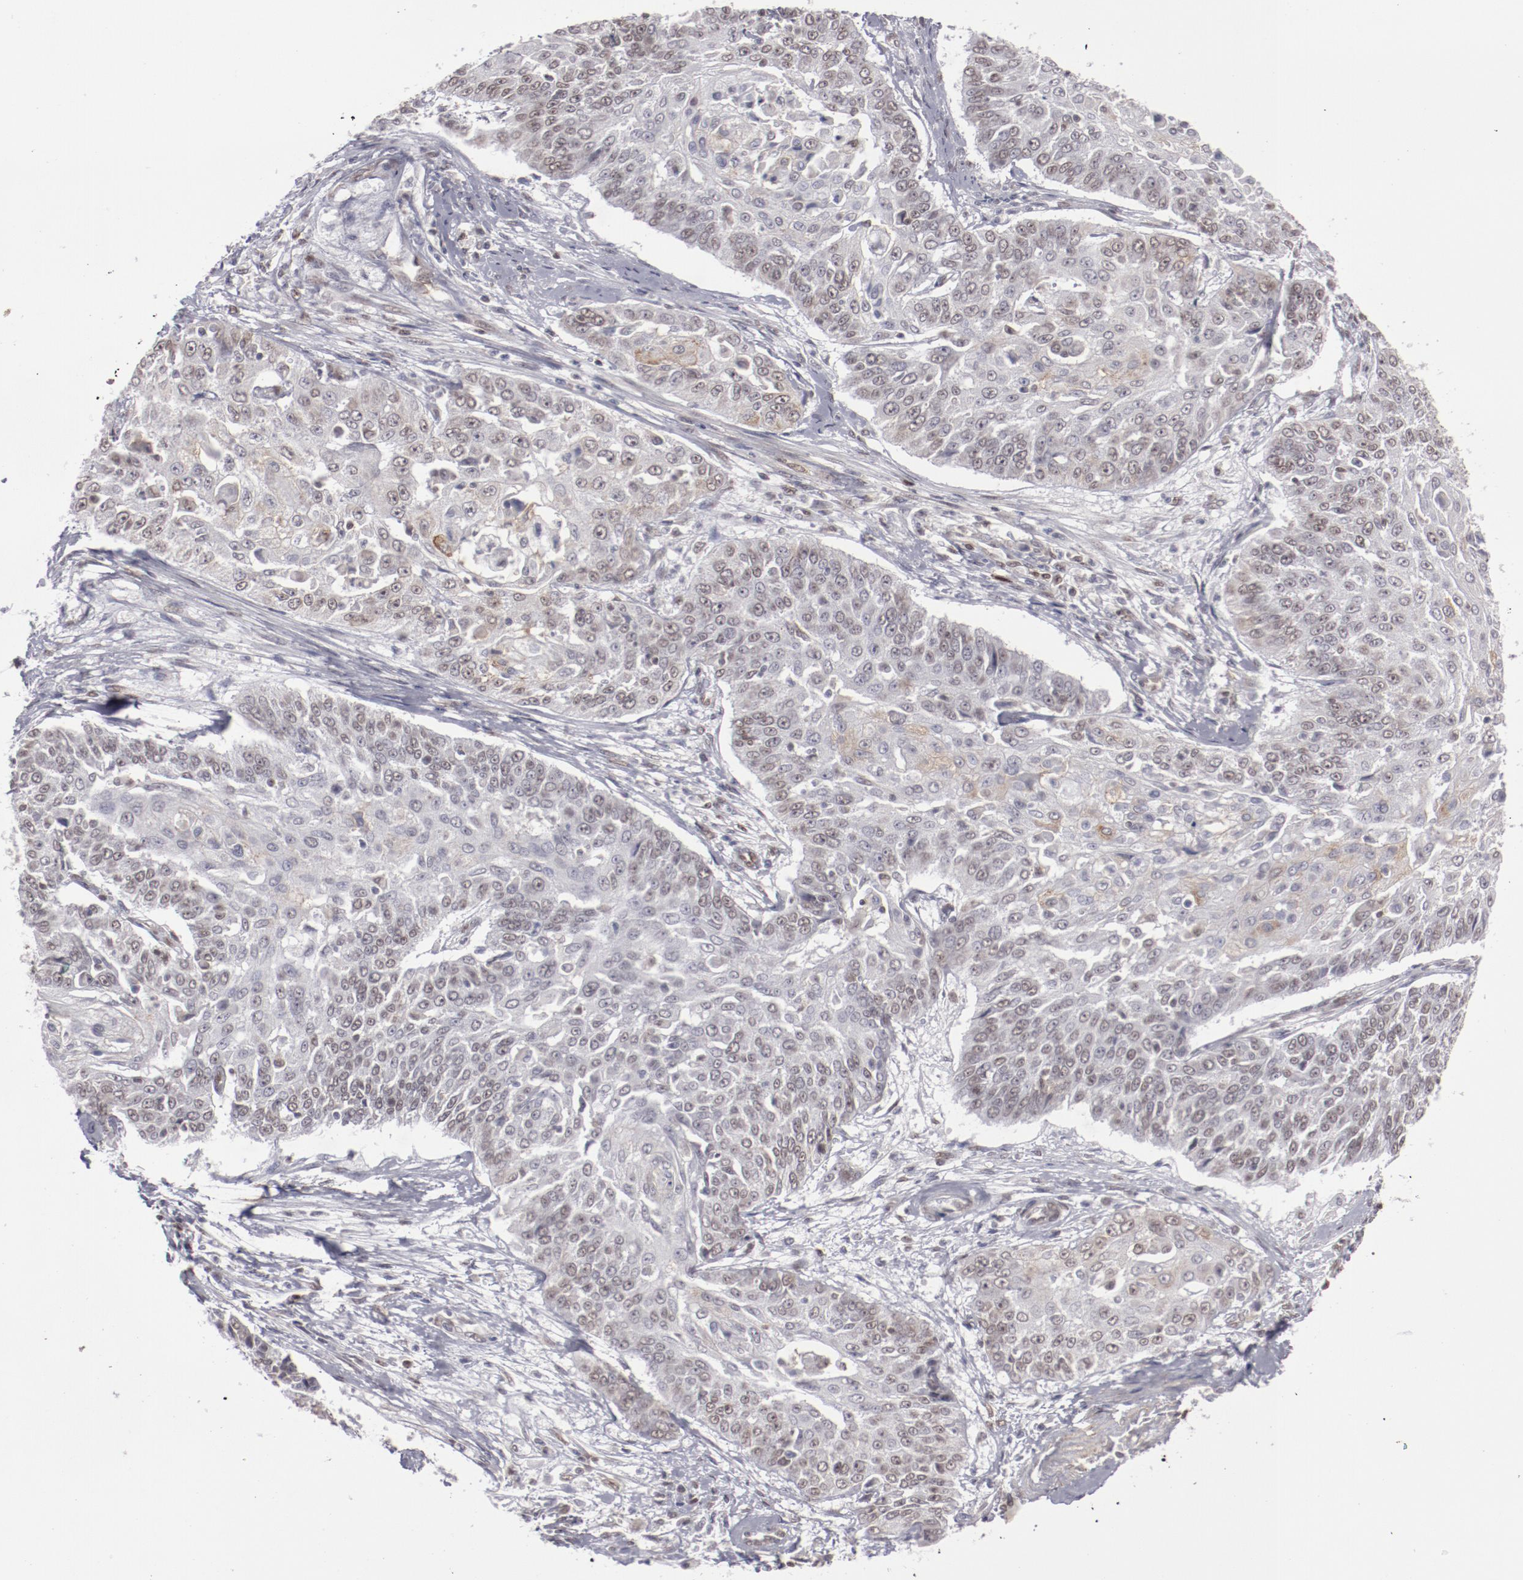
{"staining": {"intensity": "negative", "quantity": "none", "location": "none"}, "tissue": "cervical cancer", "cell_type": "Tumor cells", "image_type": "cancer", "snomed": [{"axis": "morphology", "description": "Squamous cell carcinoma, NOS"}, {"axis": "topography", "description": "Cervix"}], "caption": "IHC image of neoplastic tissue: cervical squamous cell carcinoma stained with DAB exhibits no significant protein expression in tumor cells. (Immunohistochemistry (ihc), brightfield microscopy, high magnification).", "gene": "LEF1", "patient": {"sex": "female", "age": 64}}